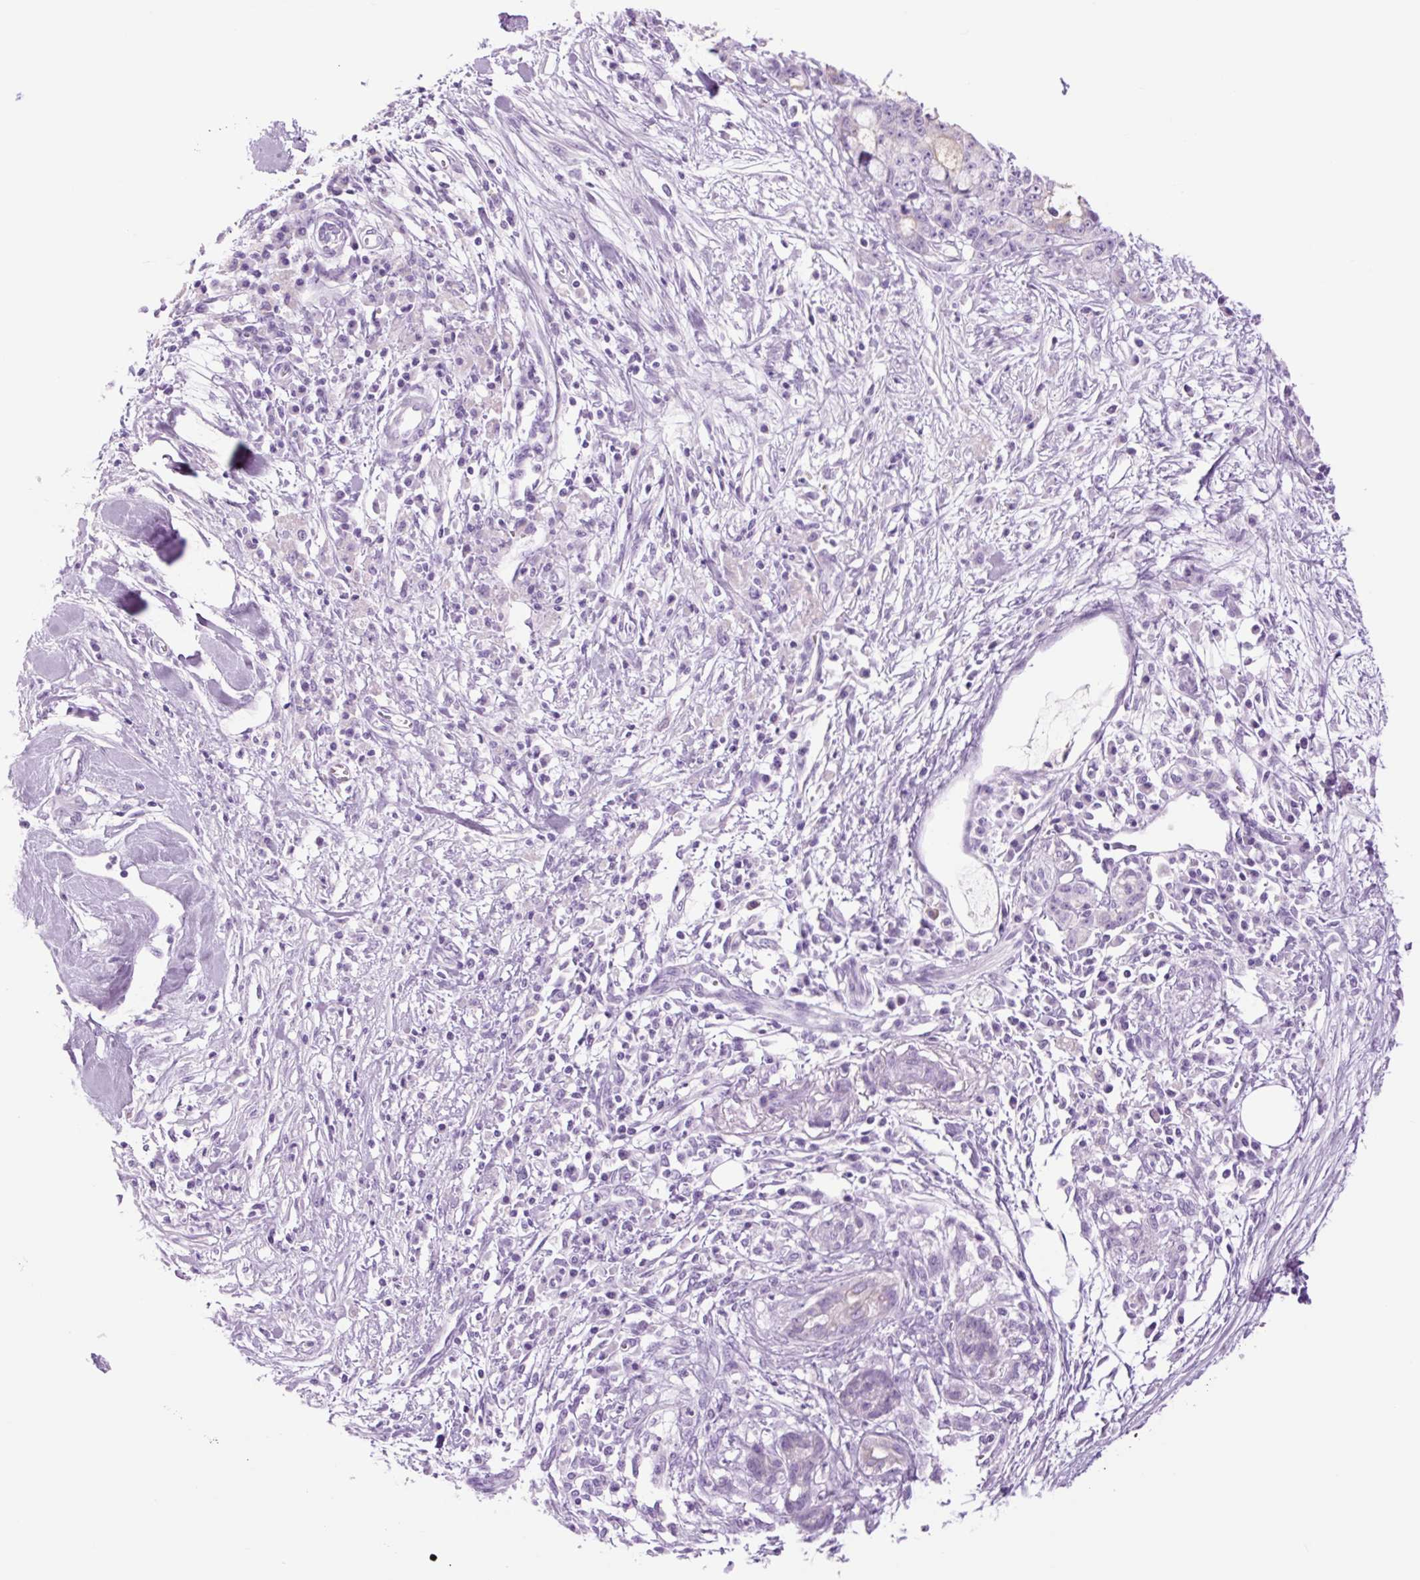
{"staining": {"intensity": "negative", "quantity": "none", "location": "none"}, "tissue": "pancreatic cancer", "cell_type": "Tumor cells", "image_type": "cancer", "snomed": [{"axis": "morphology", "description": "Adenocarcinoma, NOS"}, {"axis": "topography", "description": "Pancreas"}], "caption": "The IHC image has no significant positivity in tumor cells of pancreatic adenocarcinoma tissue.", "gene": "TFF2", "patient": {"sex": "female", "age": 73}}